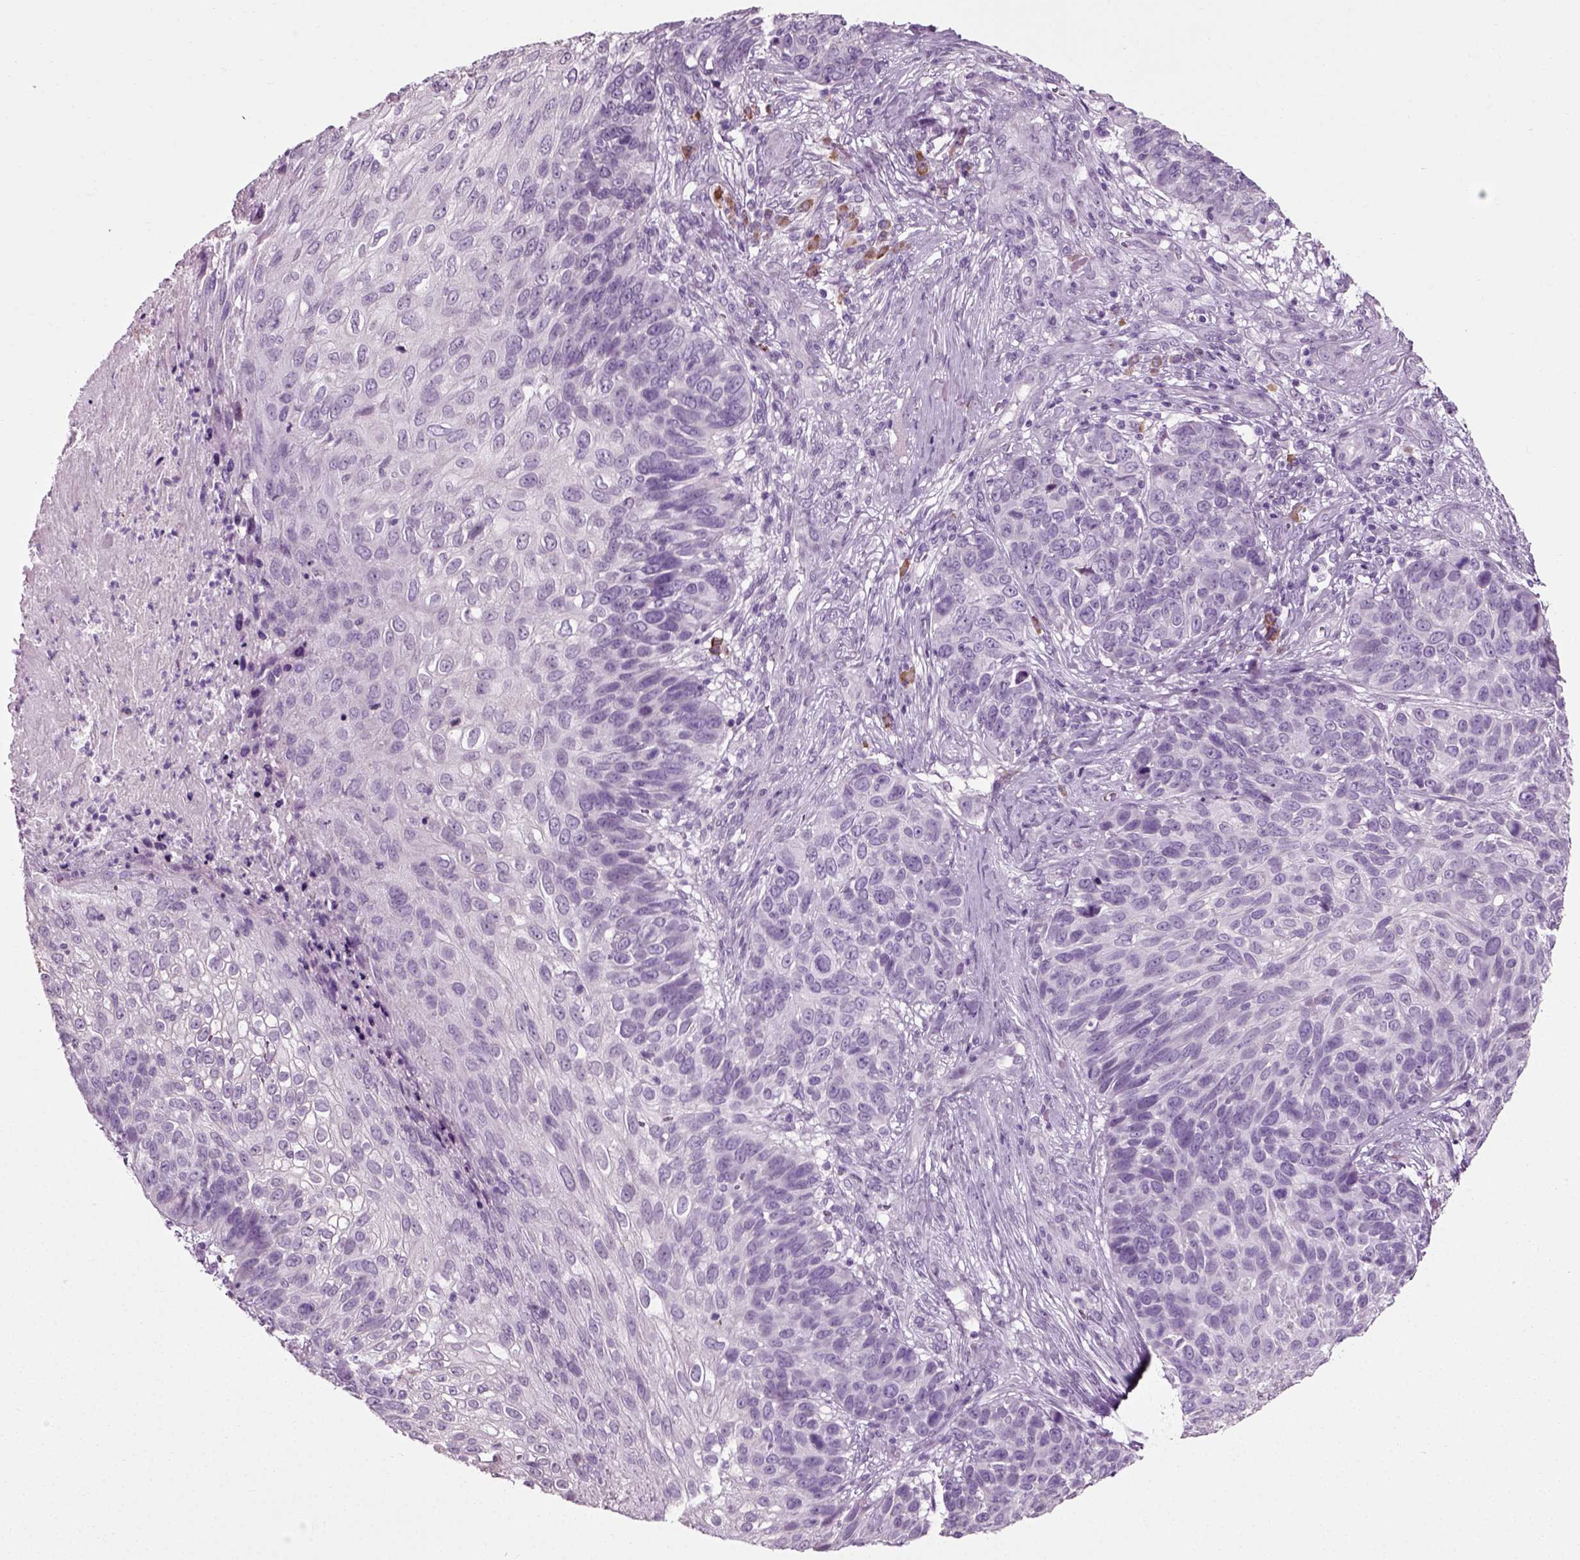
{"staining": {"intensity": "negative", "quantity": "none", "location": "none"}, "tissue": "skin cancer", "cell_type": "Tumor cells", "image_type": "cancer", "snomed": [{"axis": "morphology", "description": "Squamous cell carcinoma, NOS"}, {"axis": "topography", "description": "Skin"}], "caption": "Tumor cells show no significant expression in skin squamous cell carcinoma.", "gene": "SLC26A8", "patient": {"sex": "male", "age": 92}}